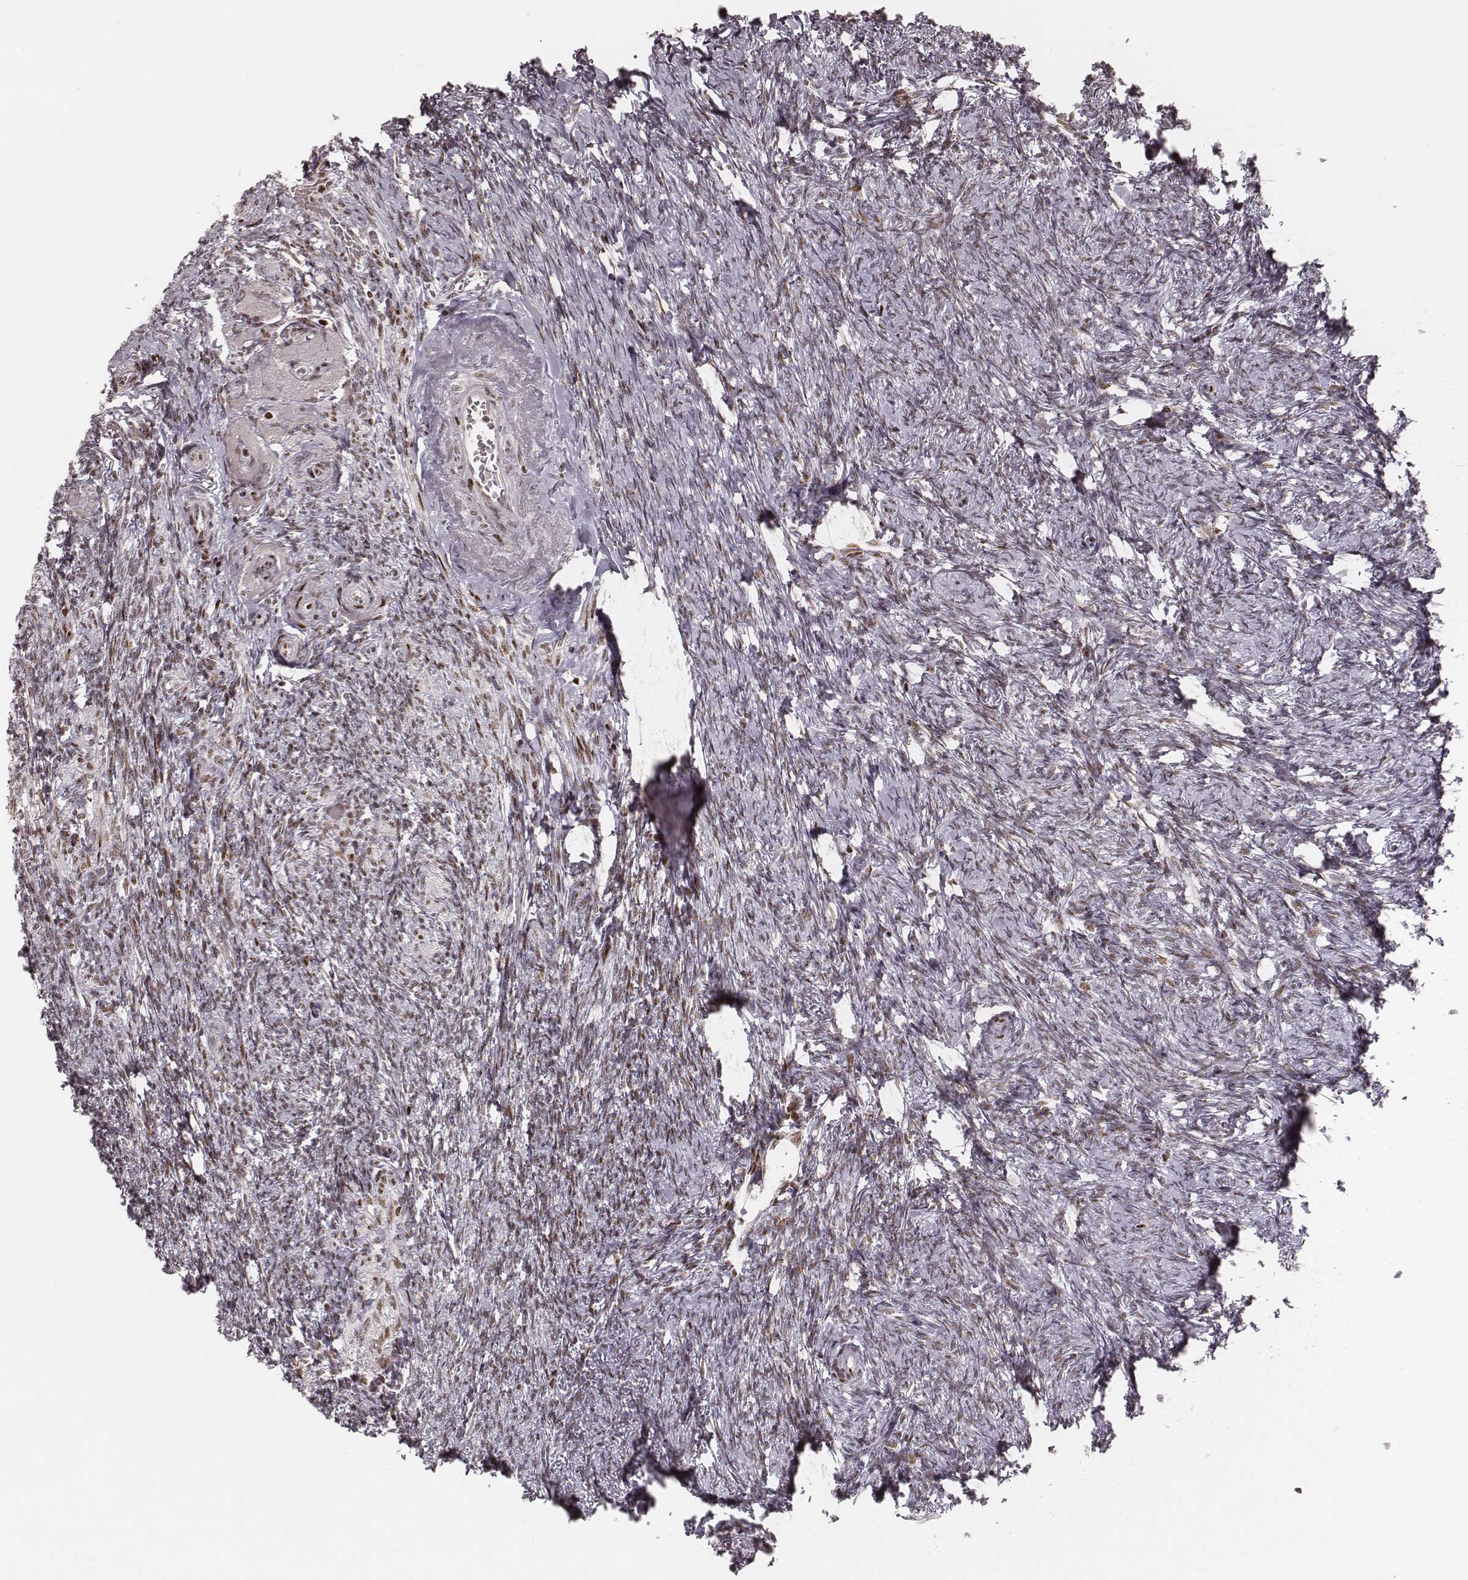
{"staining": {"intensity": "strong", "quantity": ">75%", "location": "nuclear"}, "tissue": "ovary", "cell_type": "Follicle cells", "image_type": "normal", "snomed": [{"axis": "morphology", "description": "Normal tissue, NOS"}, {"axis": "topography", "description": "Ovary"}], "caption": "Ovary stained for a protein shows strong nuclear positivity in follicle cells. The protein is stained brown, and the nuclei are stained in blue (DAB (3,3'-diaminobenzidine) IHC with brightfield microscopy, high magnification).", "gene": "HNRNPC", "patient": {"sex": "female", "age": 72}}